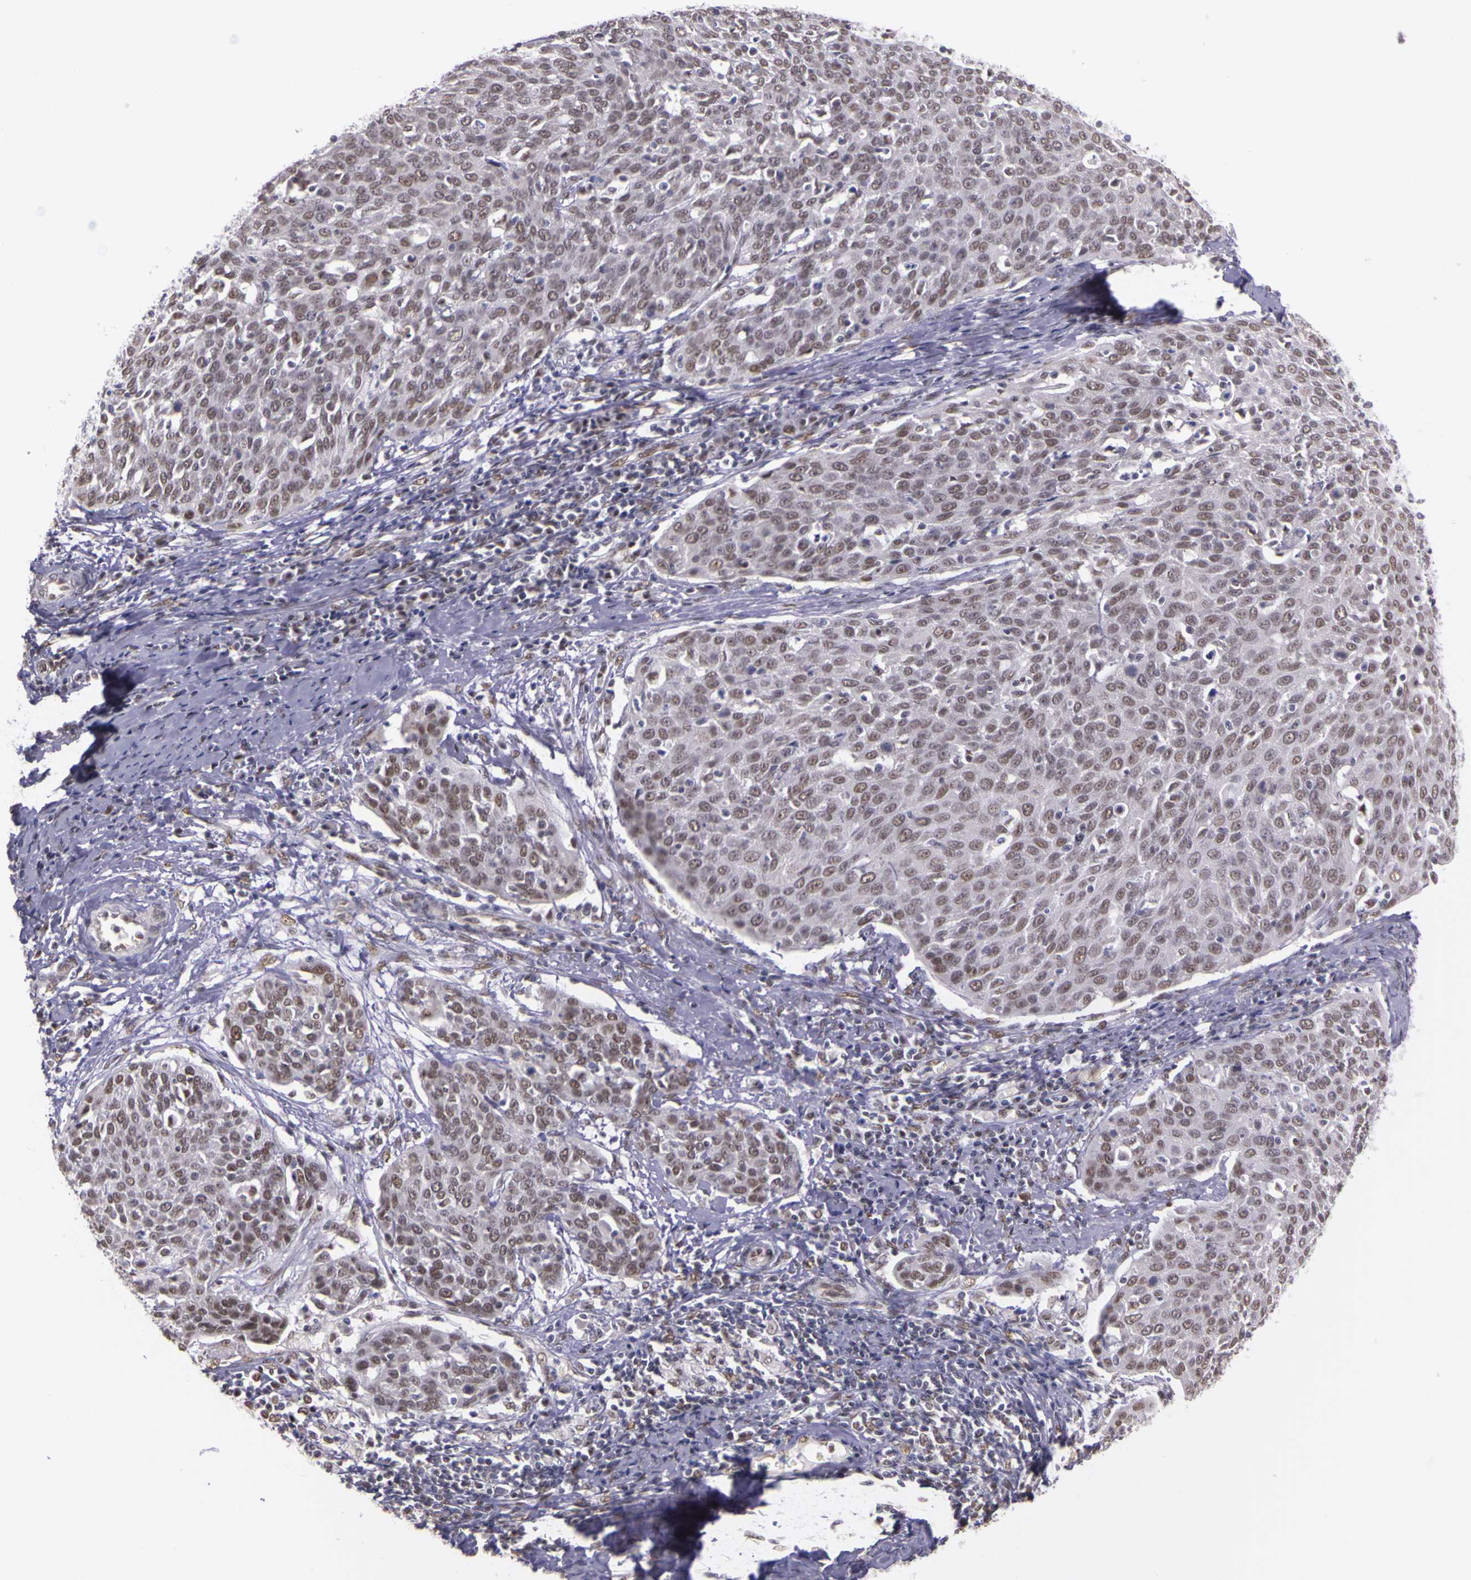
{"staining": {"intensity": "weak", "quantity": "25%-75%", "location": "nuclear"}, "tissue": "cervical cancer", "cell_type": "Tumor cells", "image_type": "cancer", "snomed": [{"axis": "morphology", "description": "Squamous cell carcinoma, NOS"}, {"axis": "topography", "description": "Cervix"}], "caption": "Protein expression analysis of human cervical cancer (squamous cell carcinoma) reveals weak nuclear positivity in about 25%-75% of tumor cells.", "gene": "WDR13", "patient": {"sex": "female", "age": 38}}